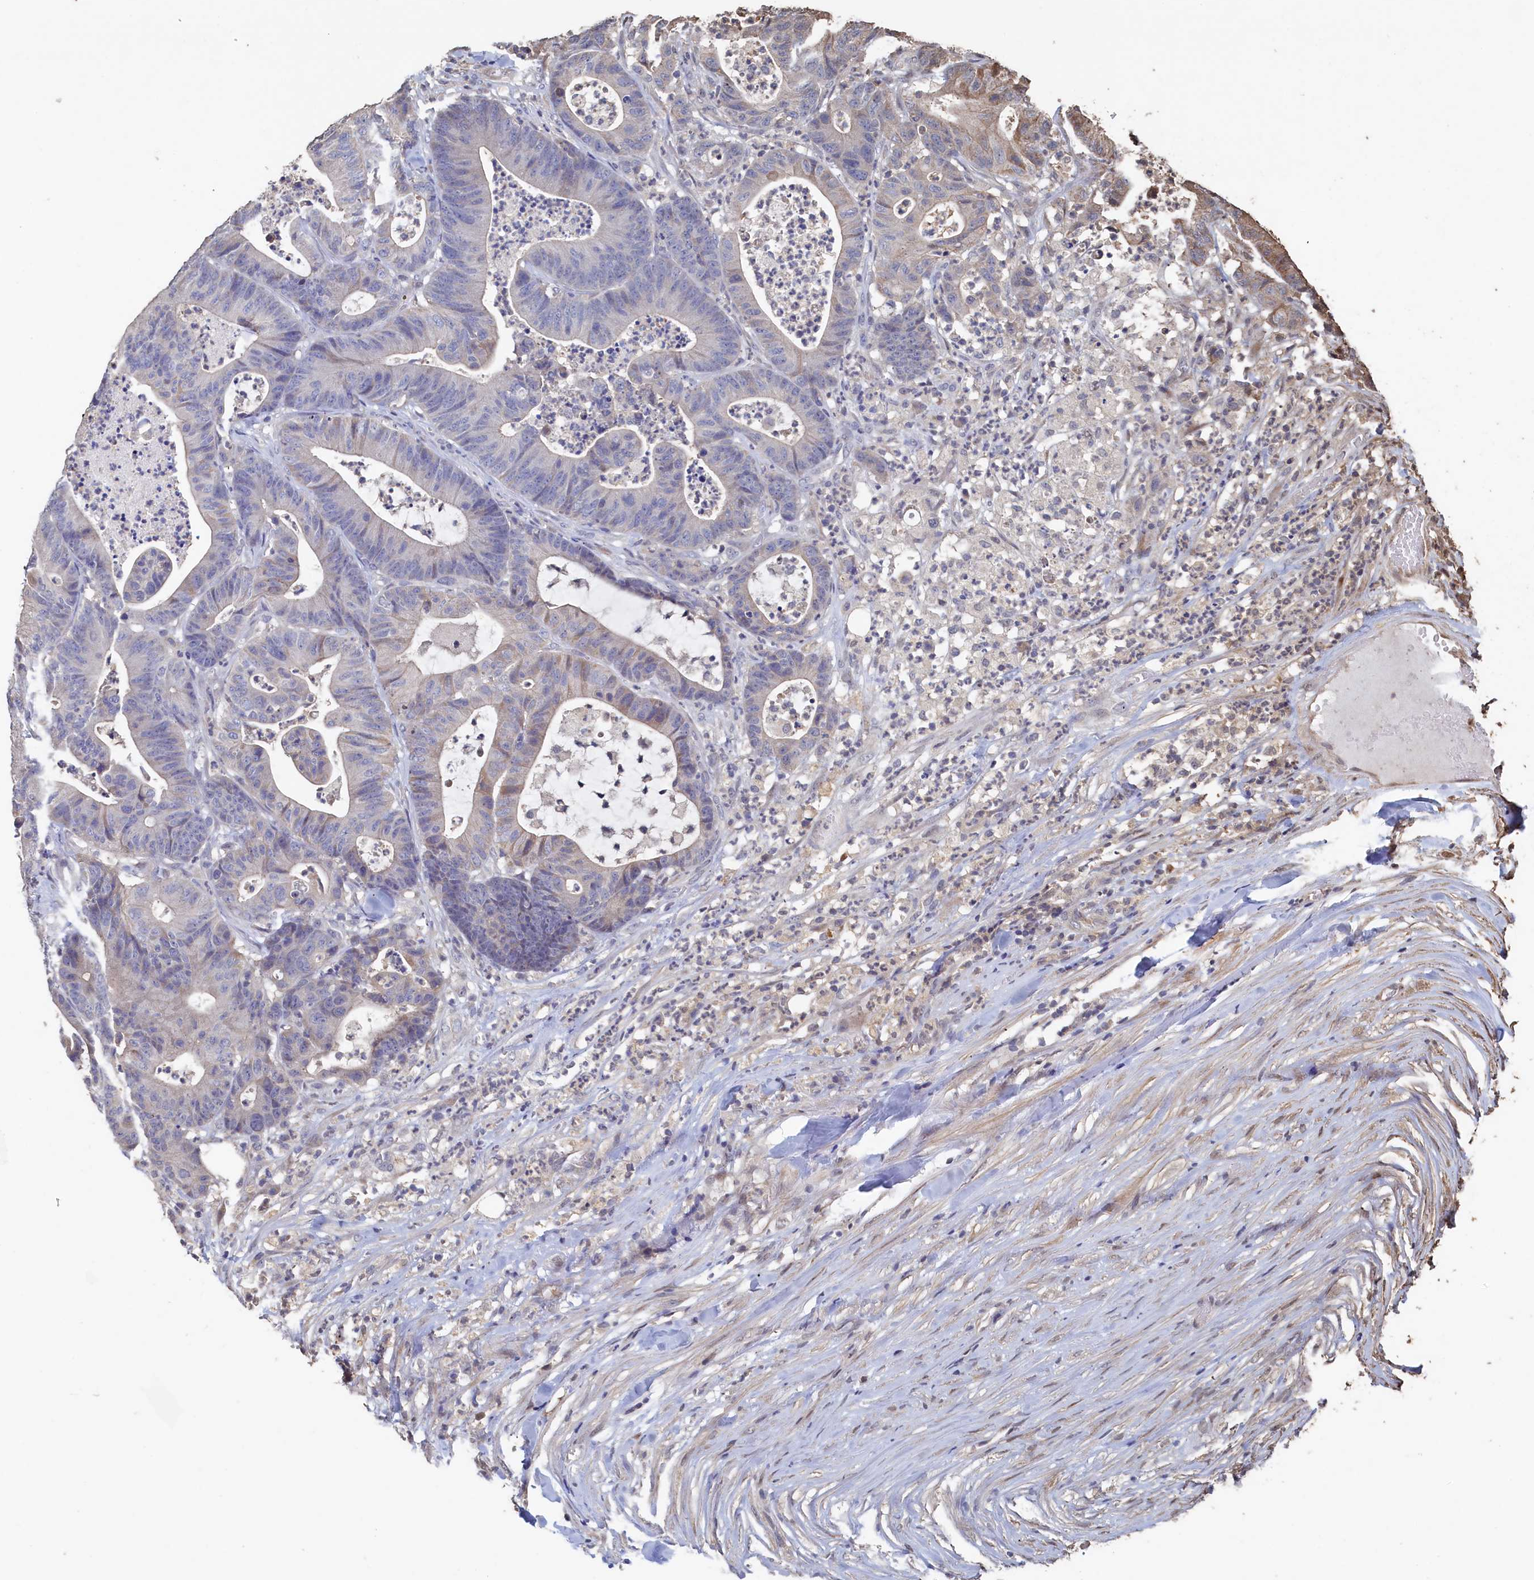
{"staining": {"intensity": "weak", "quantity": "<25%", "location": "cytoplasmic/membranous"}, "tissue": "colorectal cancer", "cell_type": "Tumor cells", "image_type": "cancer", "snomed": [{"axis": "morphology", "description": "Adenocarcinoma, NOS"}, {"axis": "topography", "description": "Colon"}], "caption": "Immunohistochemistry photomicrograph of neoplastic tissue: human adenocarcinoma (colorectal) stained with DAB exhibits no significant protein expression in tumor cells.", "gene": "PIGN", "patient": {"sex": "female", "age": 84}}